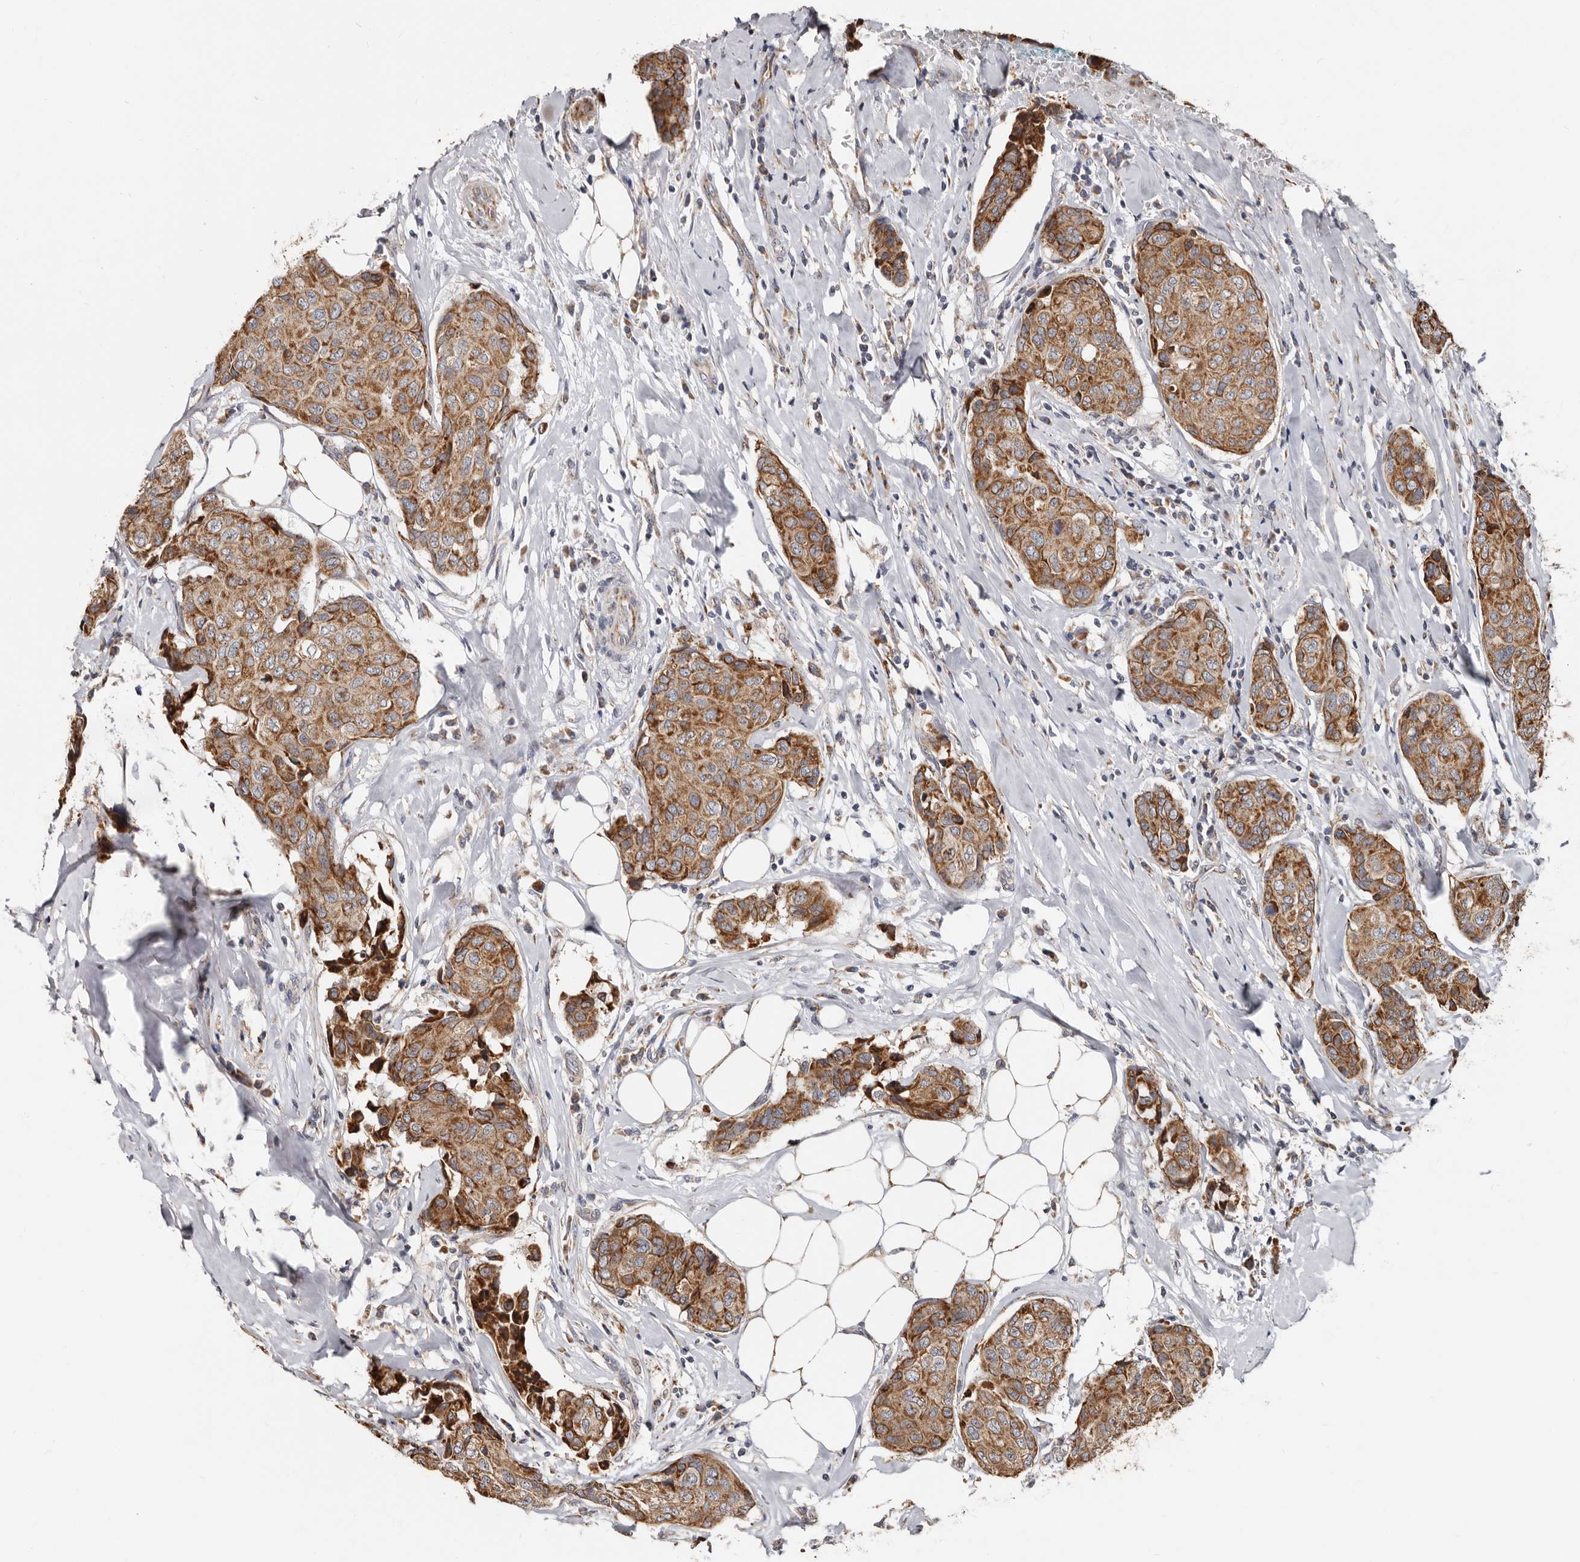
{"staining": {"intensity": "moderate", "quantity": ">75%", "location": "cytoplasmic/membranous"}, "tissue": "breast cancer", "cell_type": "Tumor cells", "image_type": "cancer", "snomed": [{"axis": "morphology", "description": "Duct carcinoma"}, {"axis": "topography", "description": "Breast"}], "caption": "Brown immunohistochemical staining in human breast invasive ductal carcinoma exhibits moderate cytoplasmic/membranous positivity in about >75% of tumor cells.", "gene": "MRPL18", "patient": {"sex": "female", "age": 80}}